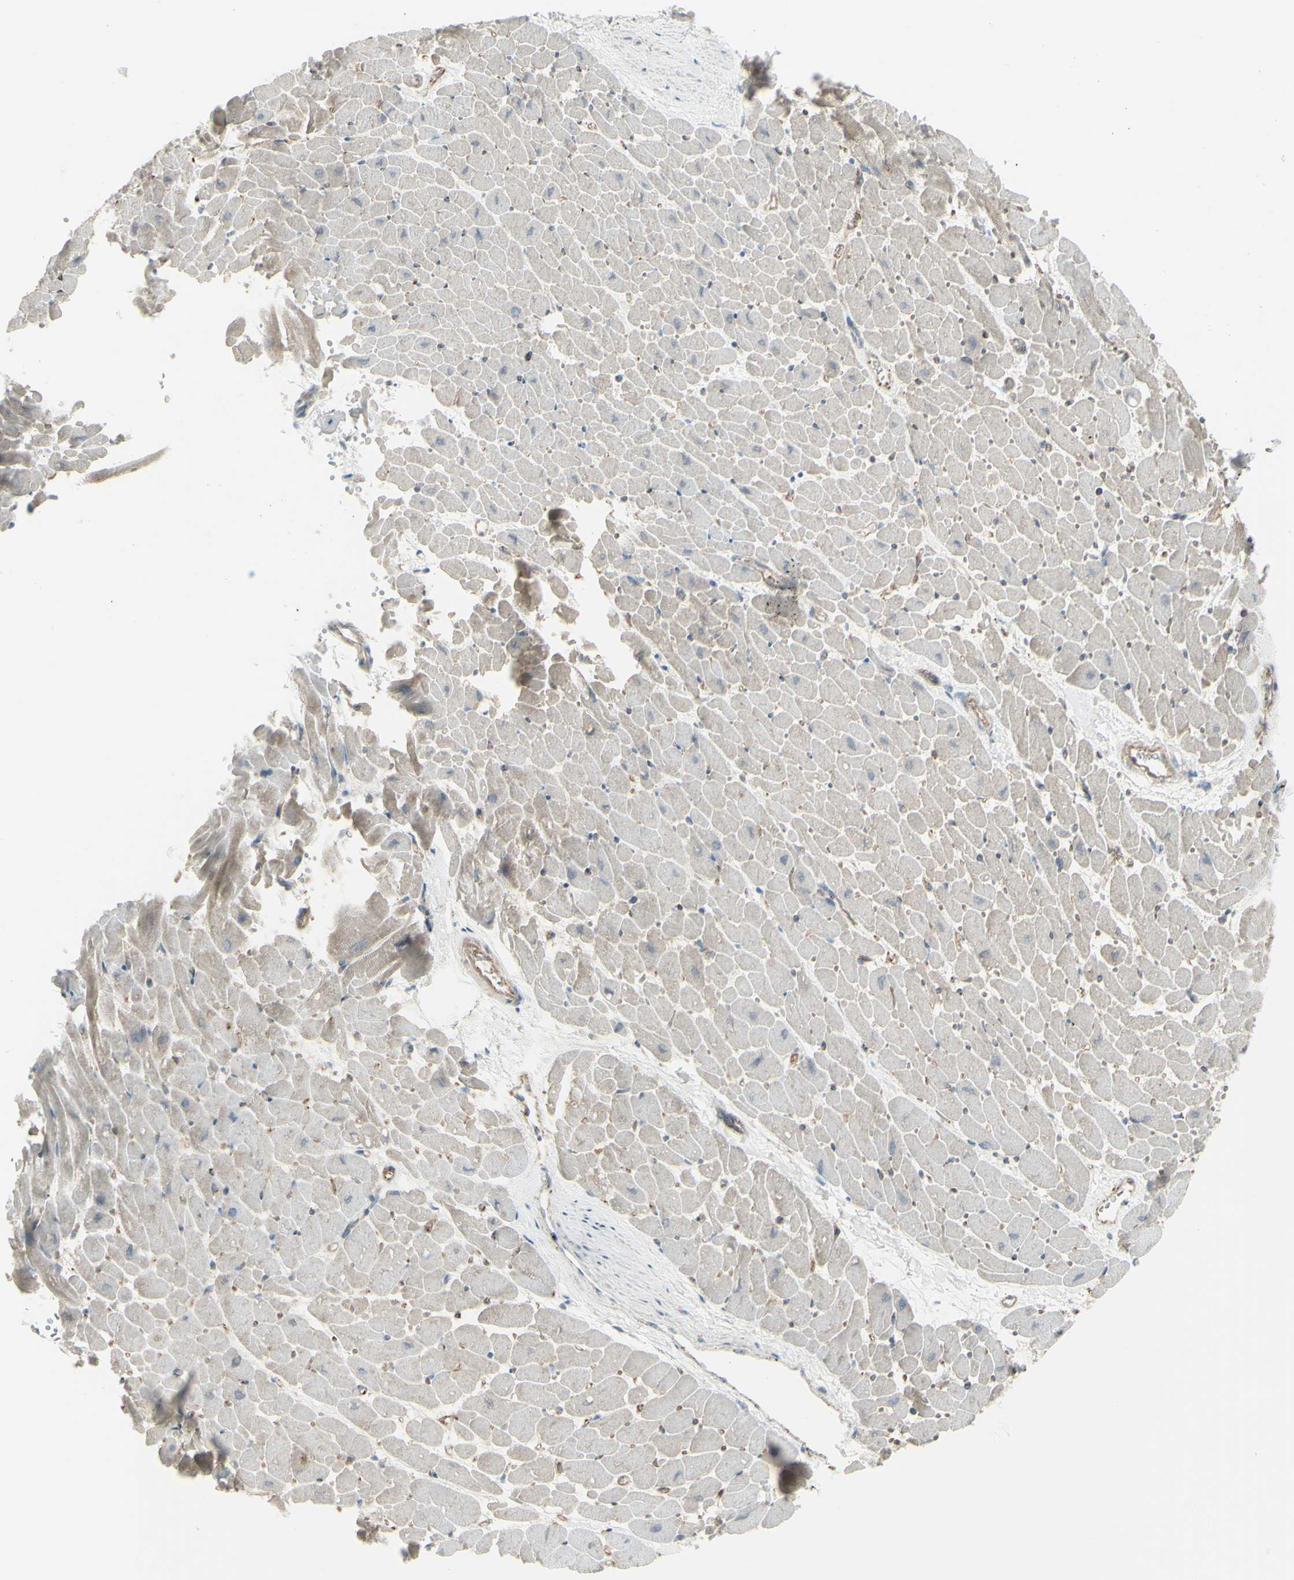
{"staining": {"intensity": "negative", "quantity": "none", "location": "none"}, "tissue": "heart muscle", "cell_type": "Cardiomyocytes", "image_type": "normal", "snomed": [{"axis": "morphology", "description": "Normal tissue, NOS"}, {"axis": "topography", "description": "Heart"}], "caption": "Cardiomyocytes are negative for brown protein staining in benign heart muscle. (Stains: DAB (3,3'-diaminobenzidine) immunohistochemistry with hematoxylin counter stain, Microscopy: brightfield microscopy at high magnification).", "gene": "GALNT6", "patient": {"sex": "male", "age": 45}}